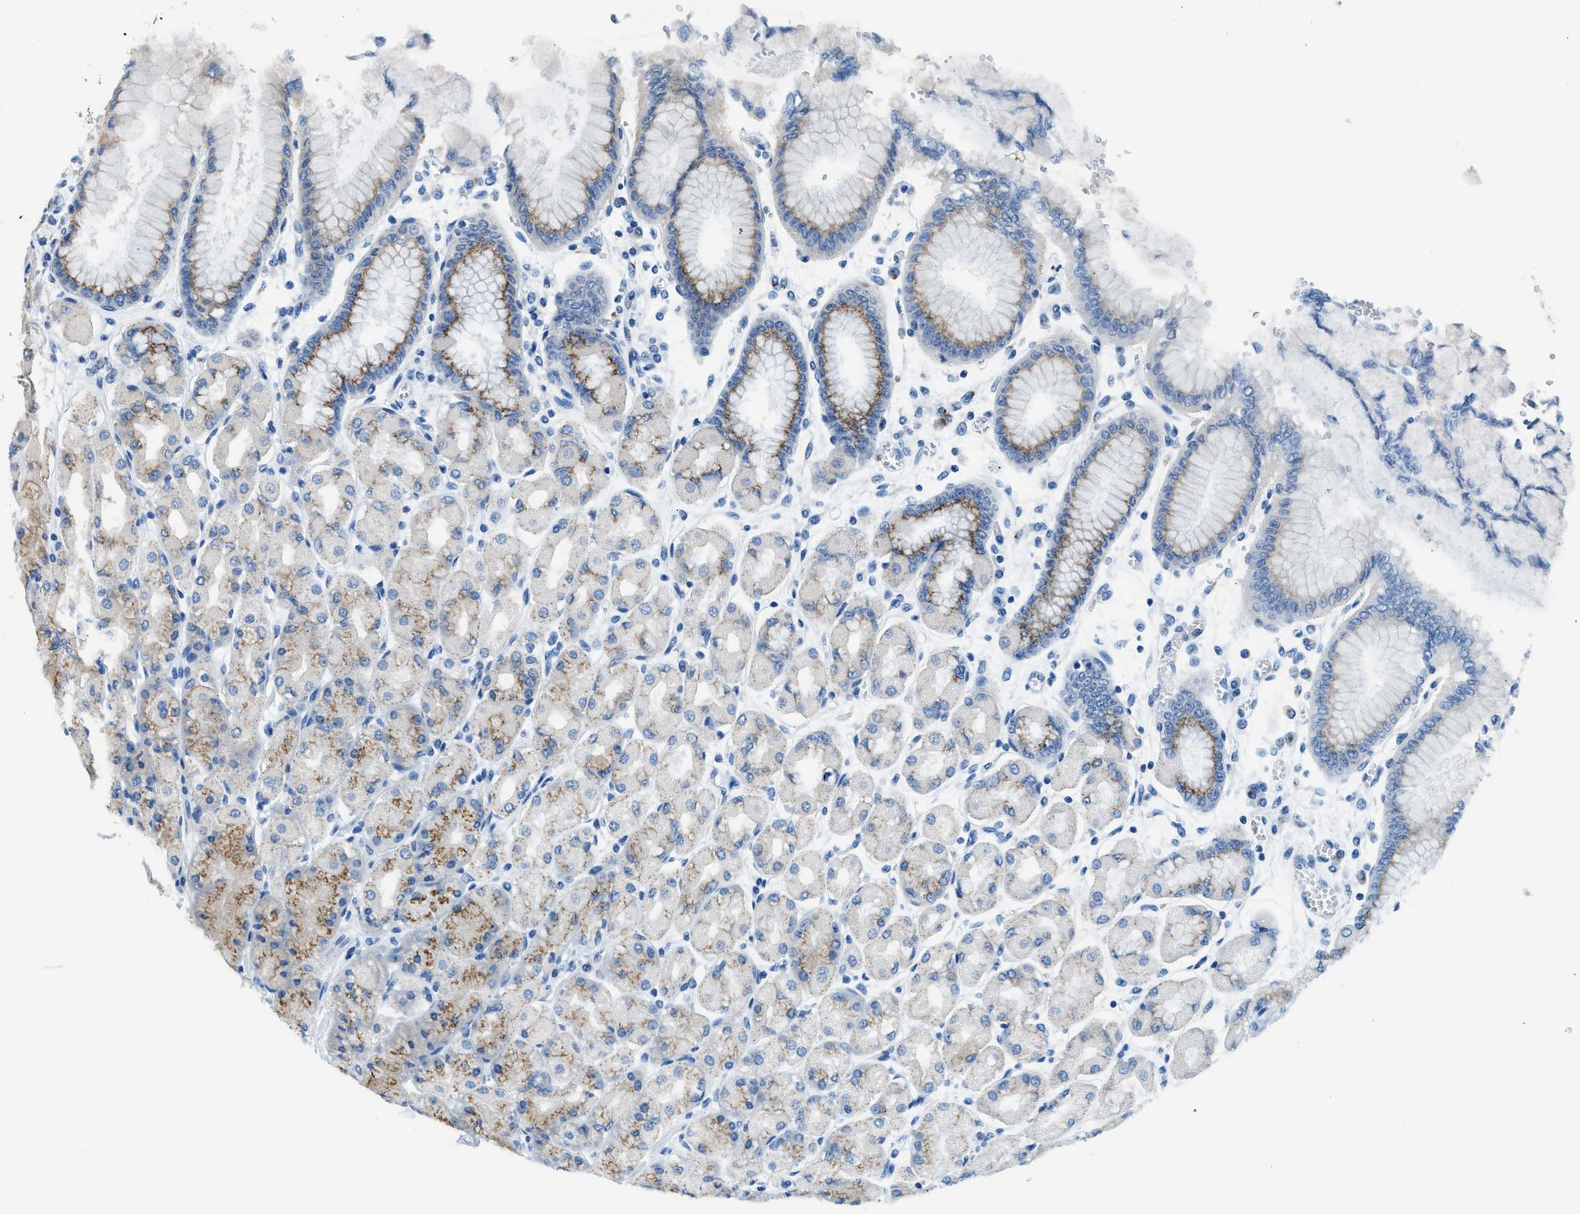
{"staining": {"intensity": "moderate", "quantity": "25%-75%", "location": "cytoplasmic/membranous"}, "tissue": "stomach", "cell_type": "Glandular cells", "image_type": "normal", "snomed": [{"axis": "morphology", "description": "Normal tissue, NOS"}, {"axis": "topography", "description": "Stomach, upper"}], "caption": "Immunohistochemistry (IHC) histopathology image of benign stomach: stomach stained using immunohistochemistry (IHC) demonstrates medium levels of moderate protein expression localized specifically in the cytoplasmic/membranous of glandular cells, appearing as a cytoplasmic/membranous brown color.", "gene": "FUT8", "patient": {"sex": "female", "age": 56}}